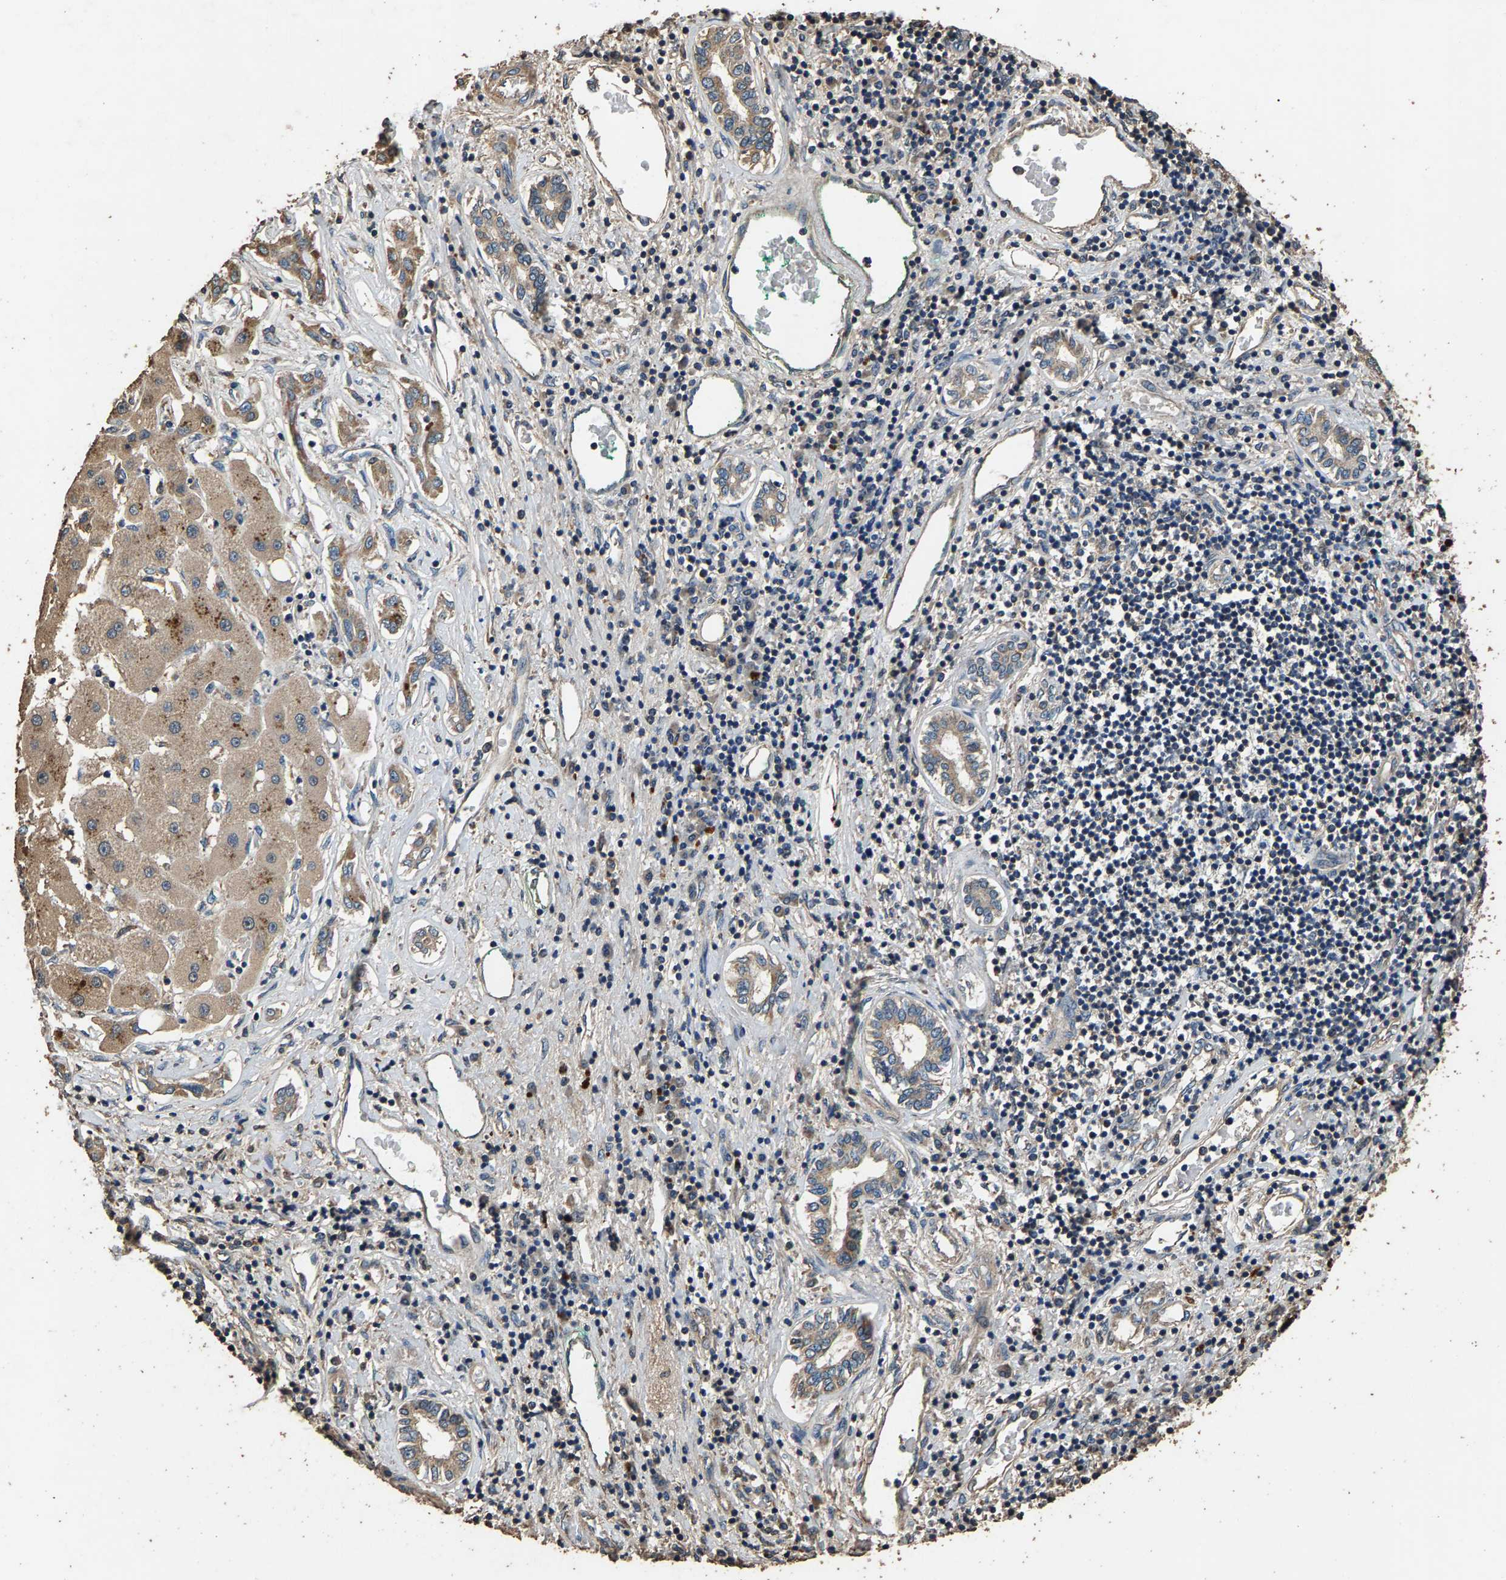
{"staining": {"intensity": "weak", "quantity": ">75%", "location": "cytoplasmic/membranous"}, "tissue": "liver cancer", "cell_type": "Tumor cells", "image_type": "cancer", "snomed": [{"axis": "morphology", "description": "Carcinoma, Hepatocellular, NOS"}, {"axis": "topography", "description": "Liver"}], "caption": "Liver hepatocellular carcinoma tissue reveals weak cytoplasmic/membranous expression in about >75% of tumor cells", "gene": "MRPL27", "patient": {"sex": "male", "age": 65}}